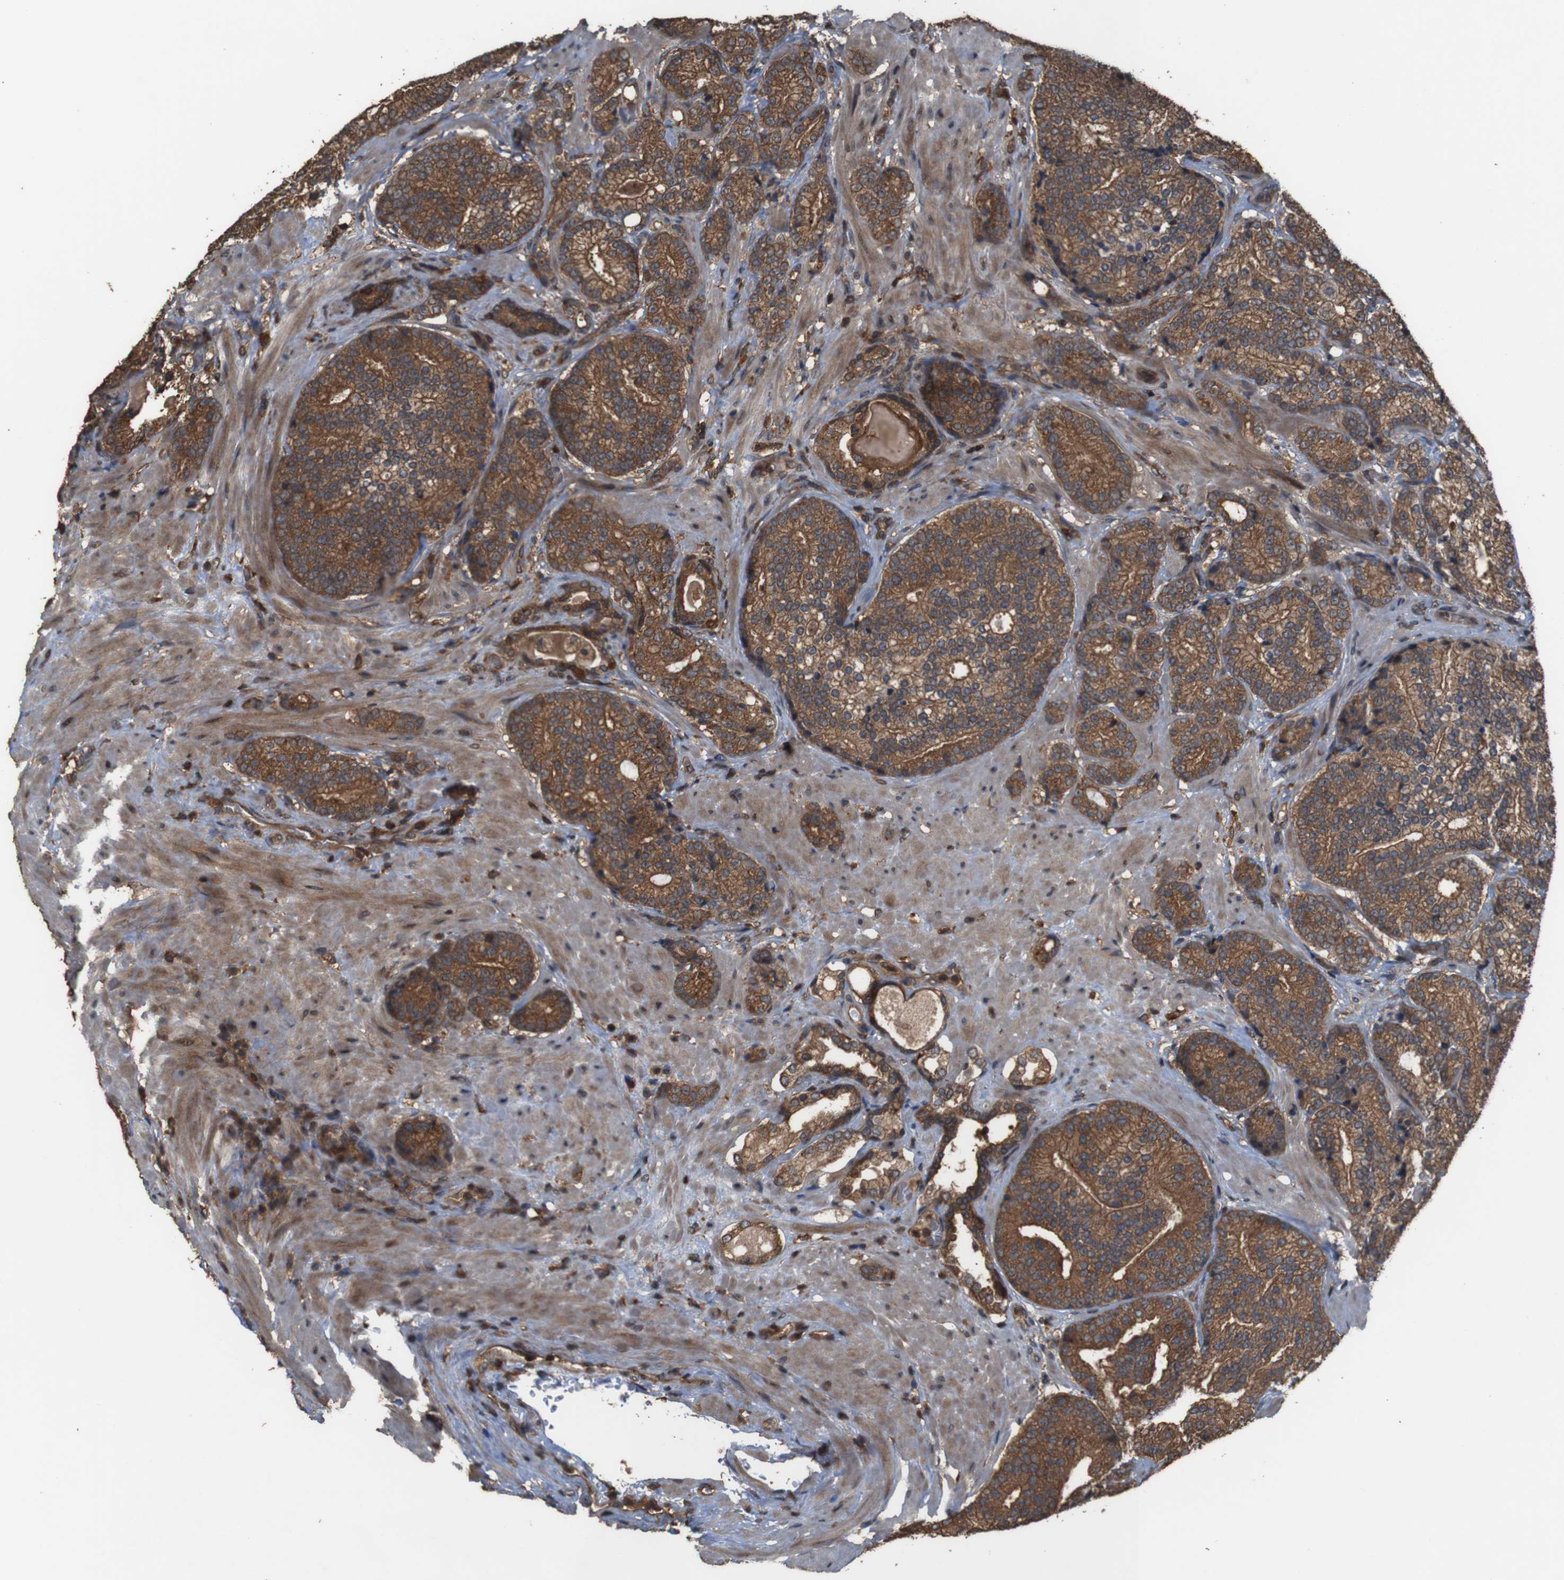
{"staining": {"intensity": "strong", "quantity": ">75%", "location": "cytoplasmic/membranous"}, "tissue": "prostate cancer", "cell_type": "Tumor cells", "image_type": "cancer", "snomed": [{"axis": "morphology", "description": "Adenocarcinoma, High grade"}, {"axis": "topography", "description": "Prostate"}], "caption": "Immunohistochemistry micrograph of neoplastic tissue: prostate cancer stained using IHC exhibits high levels of strong protein expression localized specifically in the cytoplasmic/membranous of tumor cells, appearing as a cytoplasmic/membranous brown color.", "gene": "BAG4", "patient": {"sex": "male", "age": 61}}